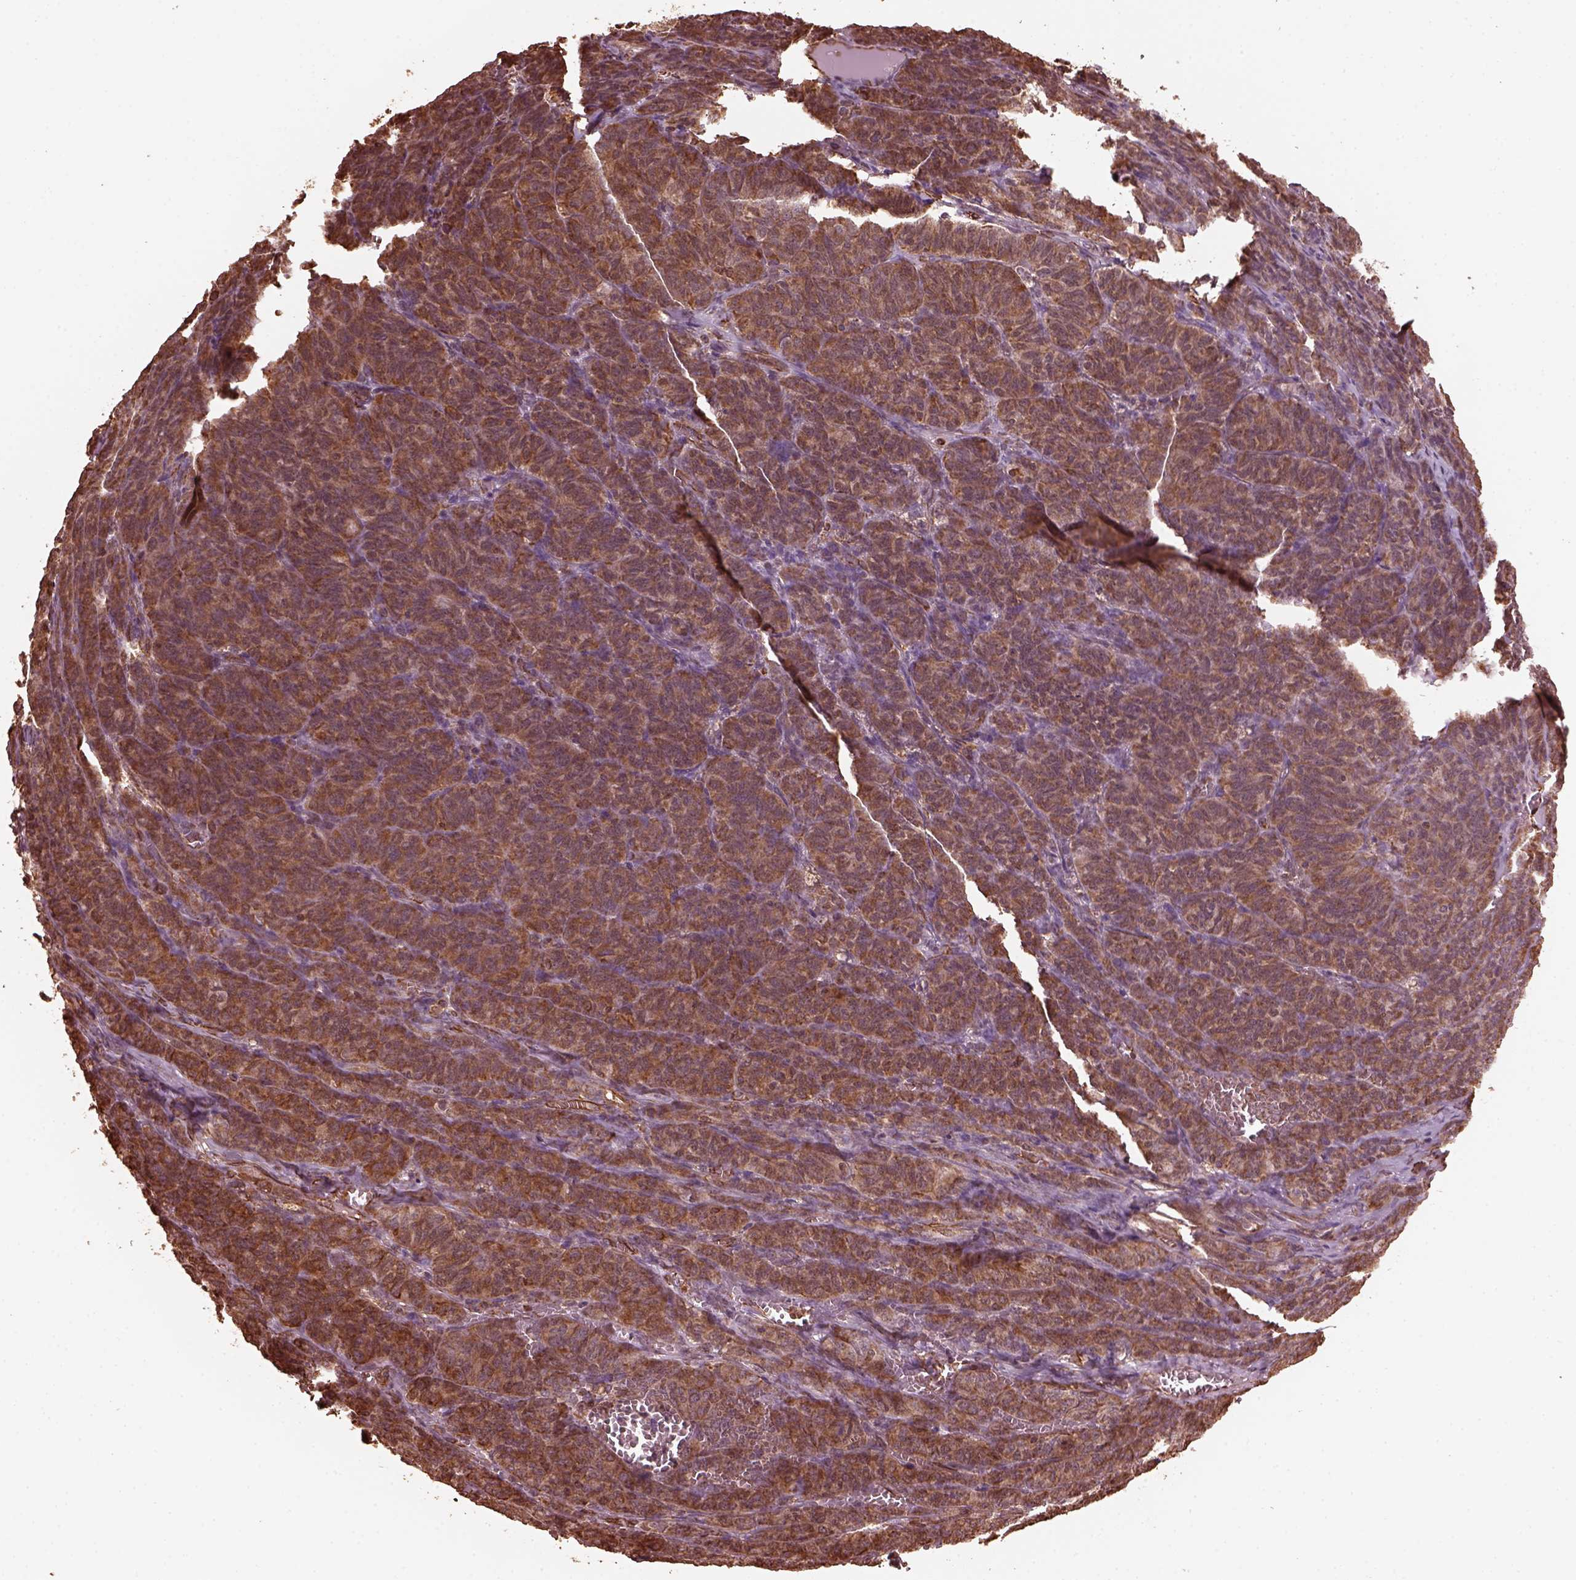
{"staining": {"intensity": "moderate", "quantity": "25%-75%", "location": "cytoplasmic/membranous"}, "tissue": "ovarian cancer", "cell_type": "Tumor cells", "image_type": "cancer", "snomed": [{"axis": "morphology", "description": "Carcinoma, endometroid"}, {"axis": "topography", "description": "Ovary"}], "caption": "This is an image of immunohistochemistry staining of ovarian cancer (endometroid carcinoma), which shows moderate expression in the cytoplasmic/membranous of tumor cells.", "gene": "GTPBP1", "patient": {"sex": "female", "age": 80}}